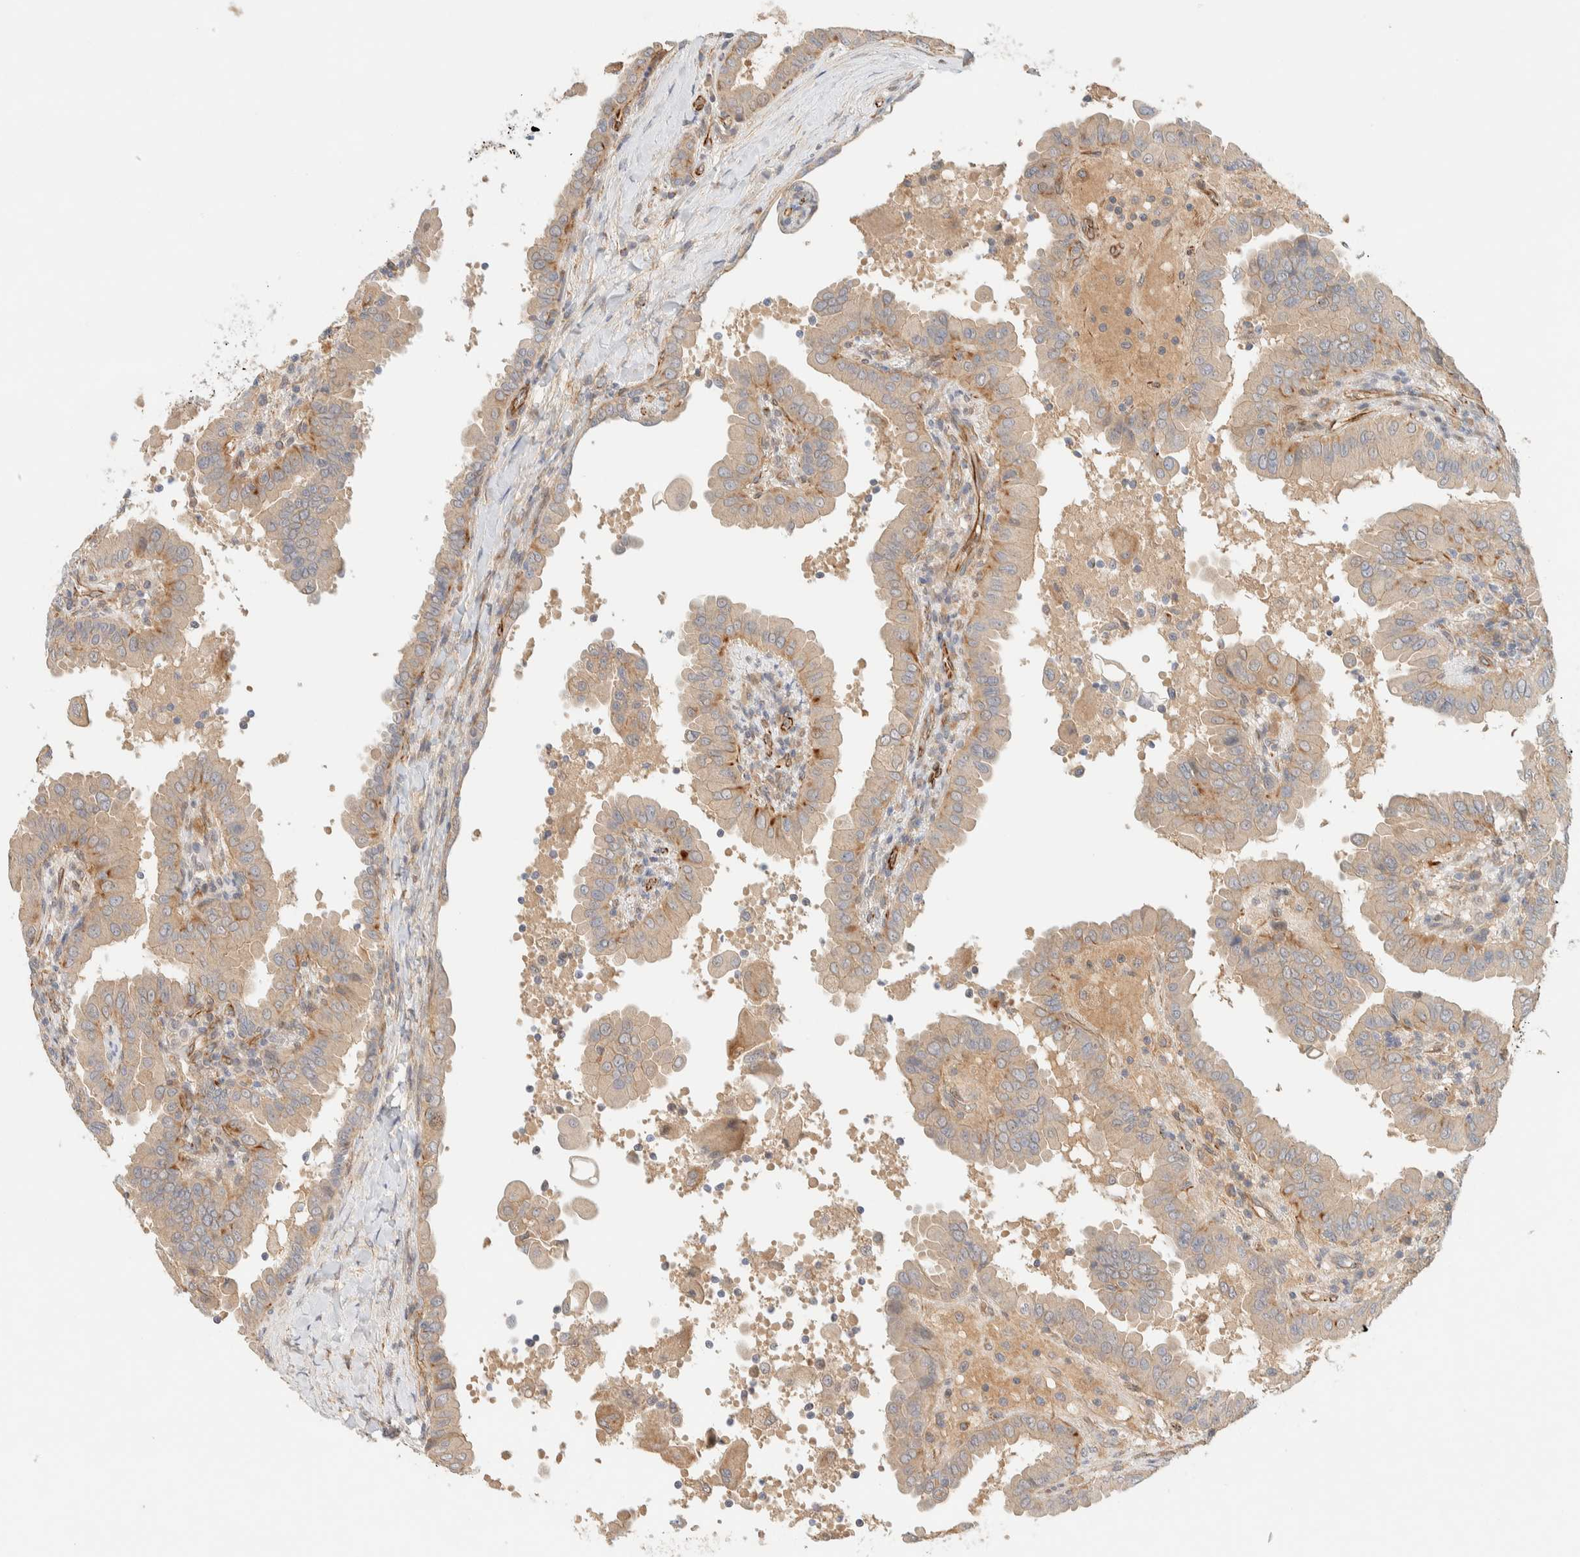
{"staining": {"intensity": "weak", "quantity": ">75%", "location": "cytoplasmic/membranous"}, "tissue": "thyroid cancer", "cell_type": "Tumor cells", "image_type": "cancer", "snomed": [{"axis": "morphology", "description": "Papillary adenocarcinoma, NOS"}, {"axis": "topography", "description": "Thyroid gland"}], "caption": "Thyroid cancer was stained to show a protein in brown. There is low levels of weak cytoplasmic/membranous expression in about >75% of tumor cells. The staining is performed using DAB brown chromogen to label protein expression. The nuclei are counter-stained blue using hematoxylin.", "gene": "FAT1", "patient": {"sex": "male", "age": 33}}